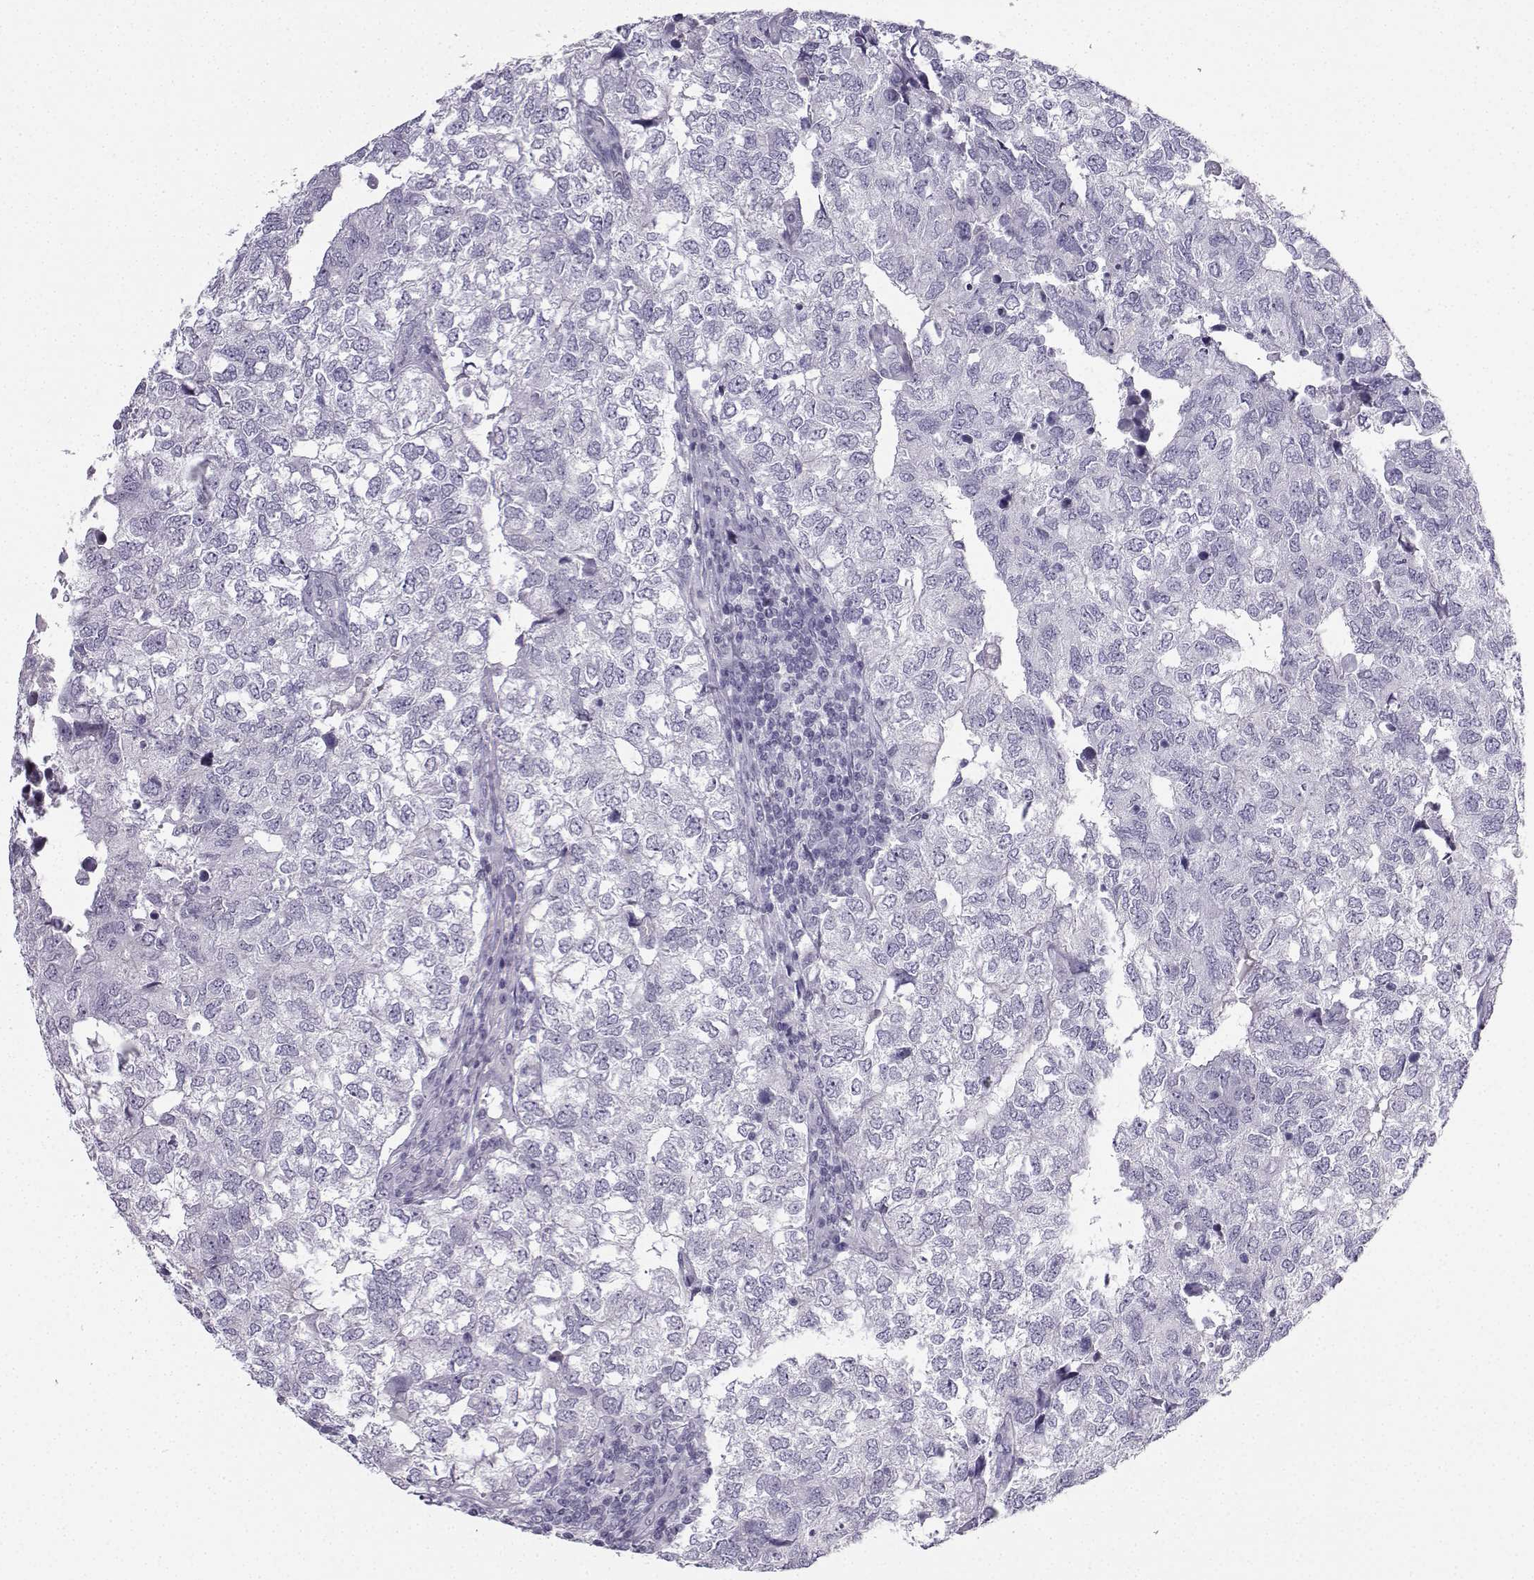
{"staining": {"intensity": "negative", "quantity": "none", "location": "none"}, "tissue": "breast cancer", "cell_type": "Tumor cells", "image_type": "cancer", "snomed": [{"axis": "morphology", "description": "Duct carcinoma"}, {"axis": "topography", "description": "Breast"}], "caption": "The photomicrograph shows no significant expression in tumor cells of breast infiltrating ductal carcinoma. Brightfield microscopy of immunohistochemistry (IHC) stained with DAB (3,3'-diaminobenzidine) (brown) and hematoxylin (blue), captured at high magnification.", "gene": "ZBTB8B", "patient": {"sex": "female", "age": 30}}